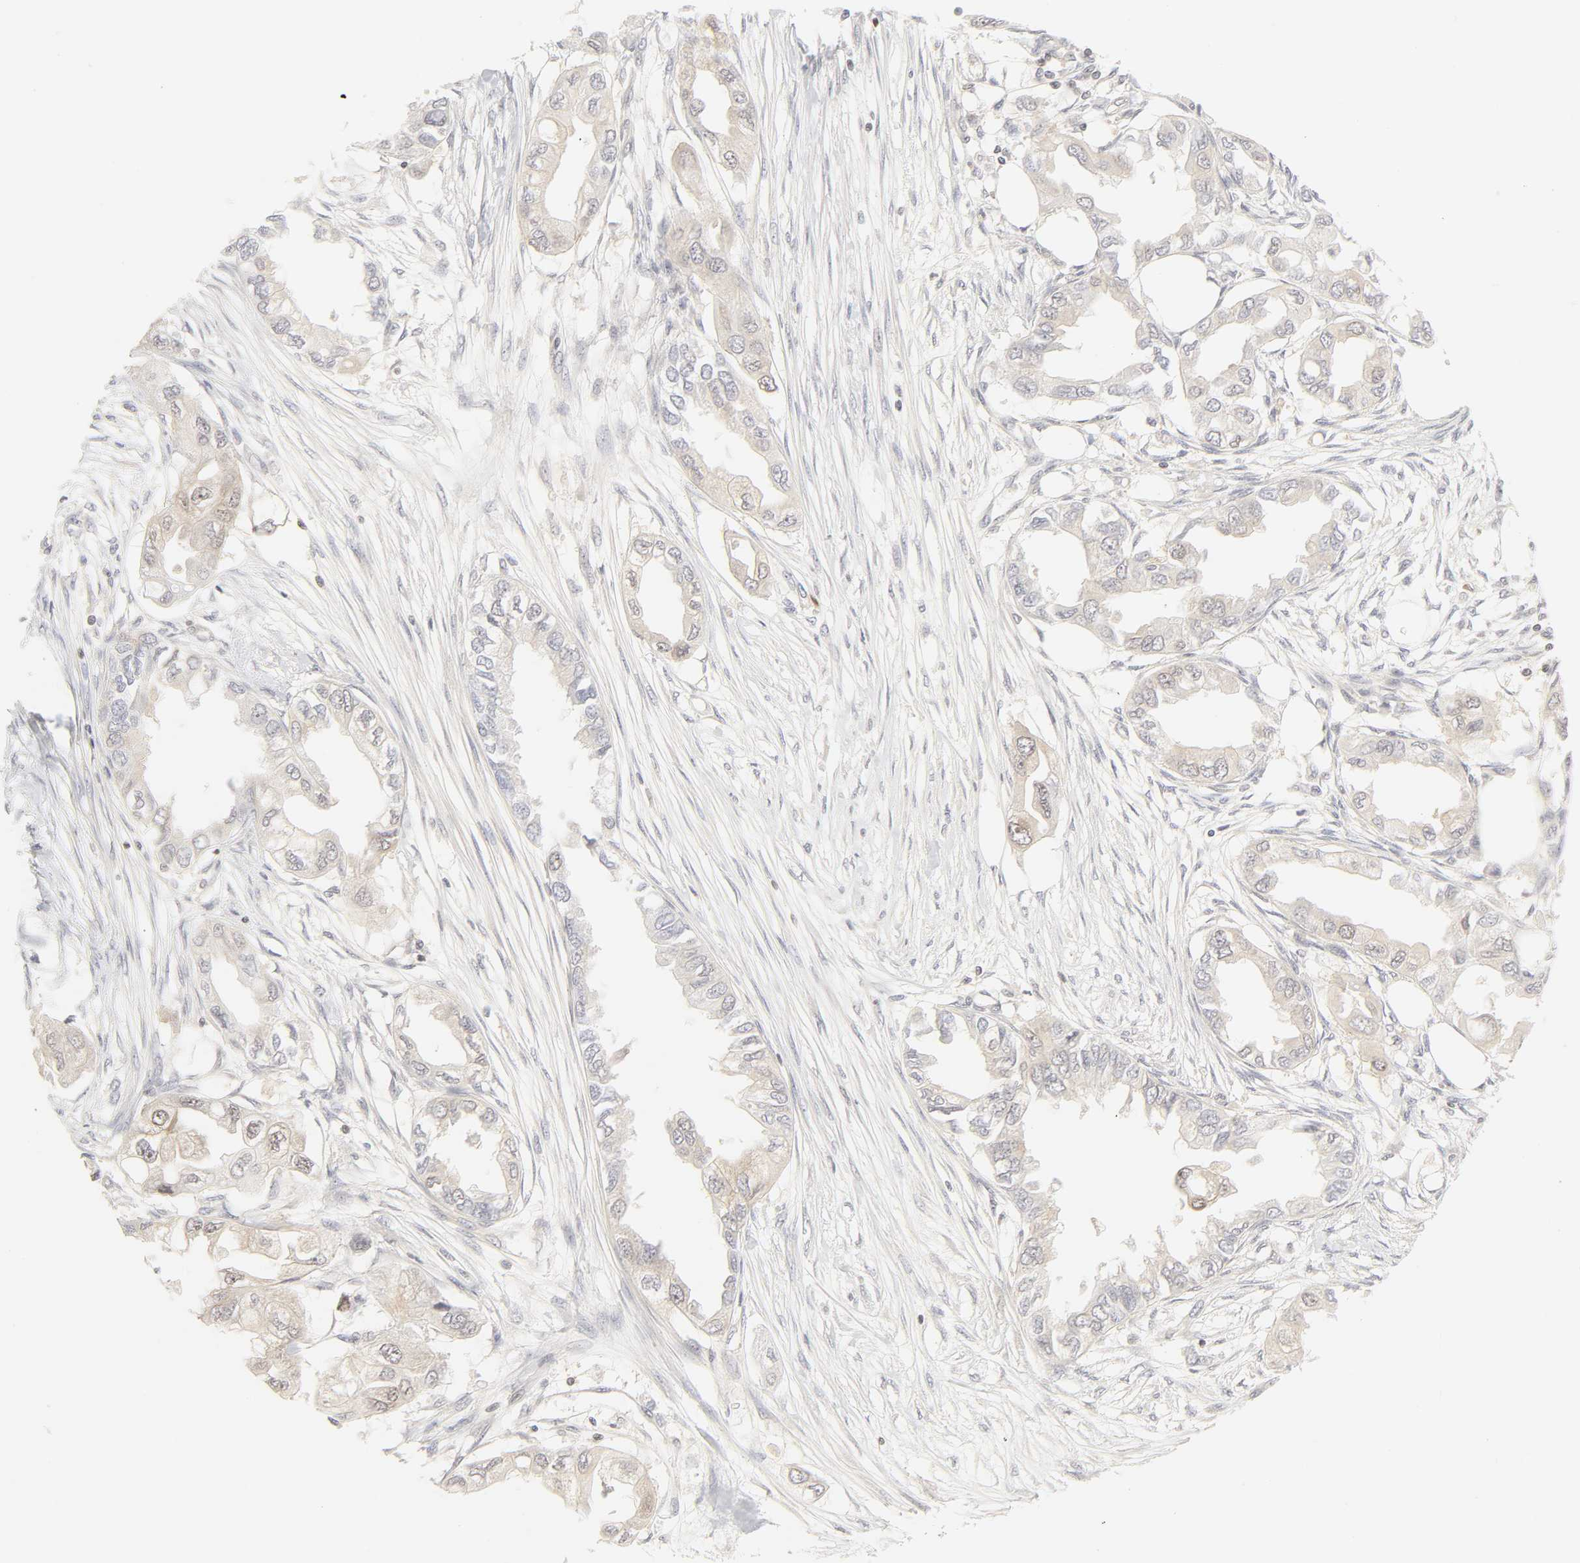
{"staining": {"intensity": "weak", "quantity": "<25%", "location": "cytoplasmic/membranous"}, "tissue": "endometrial cancer", "cell_type": "Tumor cells", "image_type": "cancer", "snomed": [{"axis": "morphology", "description": "Adenocarcinoma, NOS"}, {"axis": "topography", "description": "Endometrium"}], "caption": "Immunohistochemical staining of endometrial adenocarcinoma exhibits no significant positivity in tumor cells. Brightfield microscopy of IHC stained with DAB (3,3'-diaminobenzidine) (brown) and hematoxylin (blue), captured at high magnification.", "gene": "KIF2A", "patient": {"sex": "female", "age": 67}}